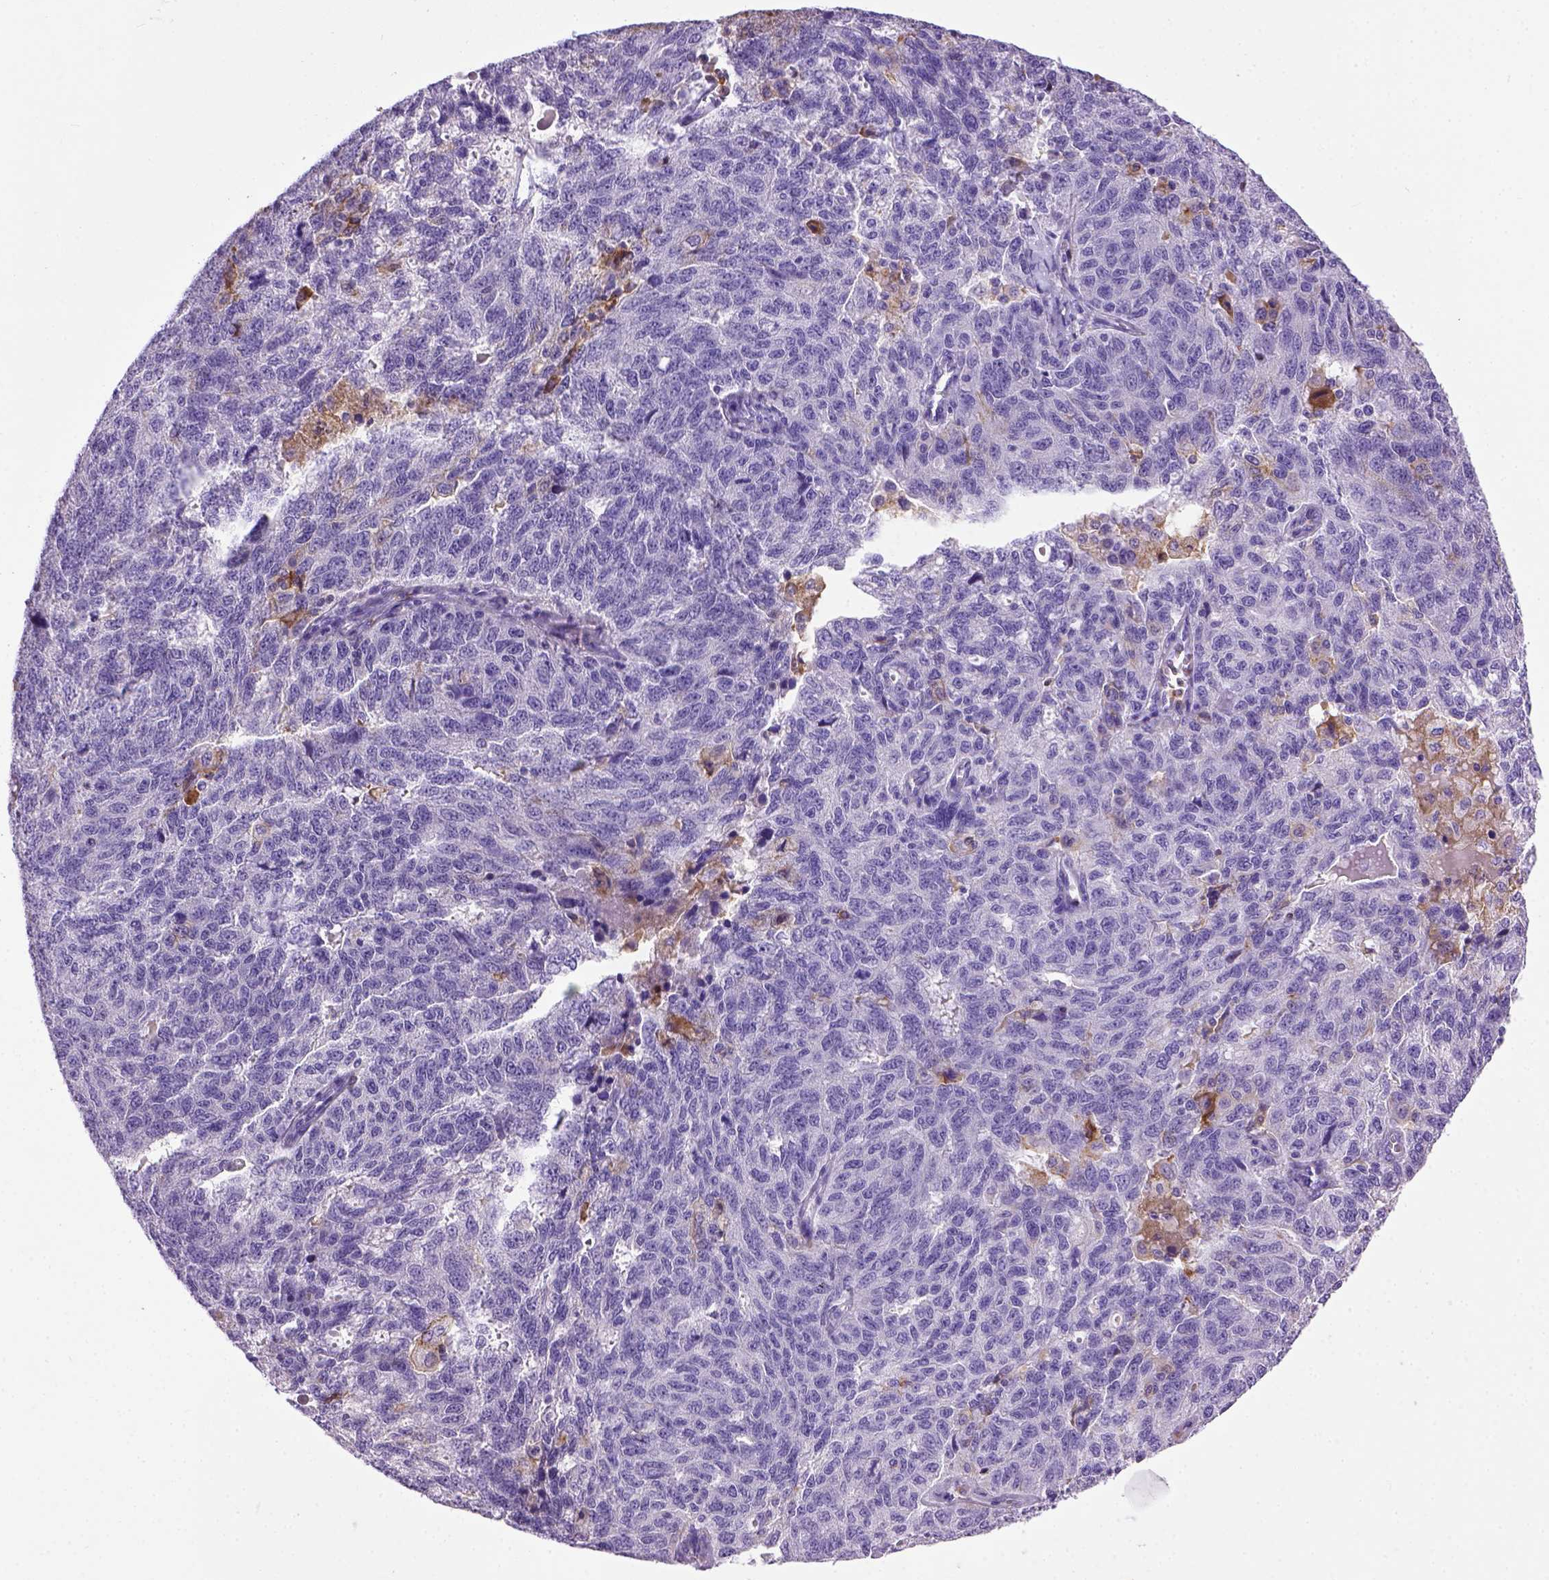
{"staining": {"intensity": "negative", "quantity": "none", "location": "none"}, "tissue": "ovarian cancer", "cell_type": "Tumor cells", "image_type": "cancer", "snomed": [{"axis": "morphology", "description": "Cystadenocarcinoma, serous, NOS"}, {"axis": "topography", "description": "Ovary"}], "caption": "IHC histopathology image of human ovarian serous cystadenocarcinoma stained for a protein (brown), which exhibits no positivity in tumor cells.", "gene": "ITGAX", "patient": {"sex": "female", "age": 71}}